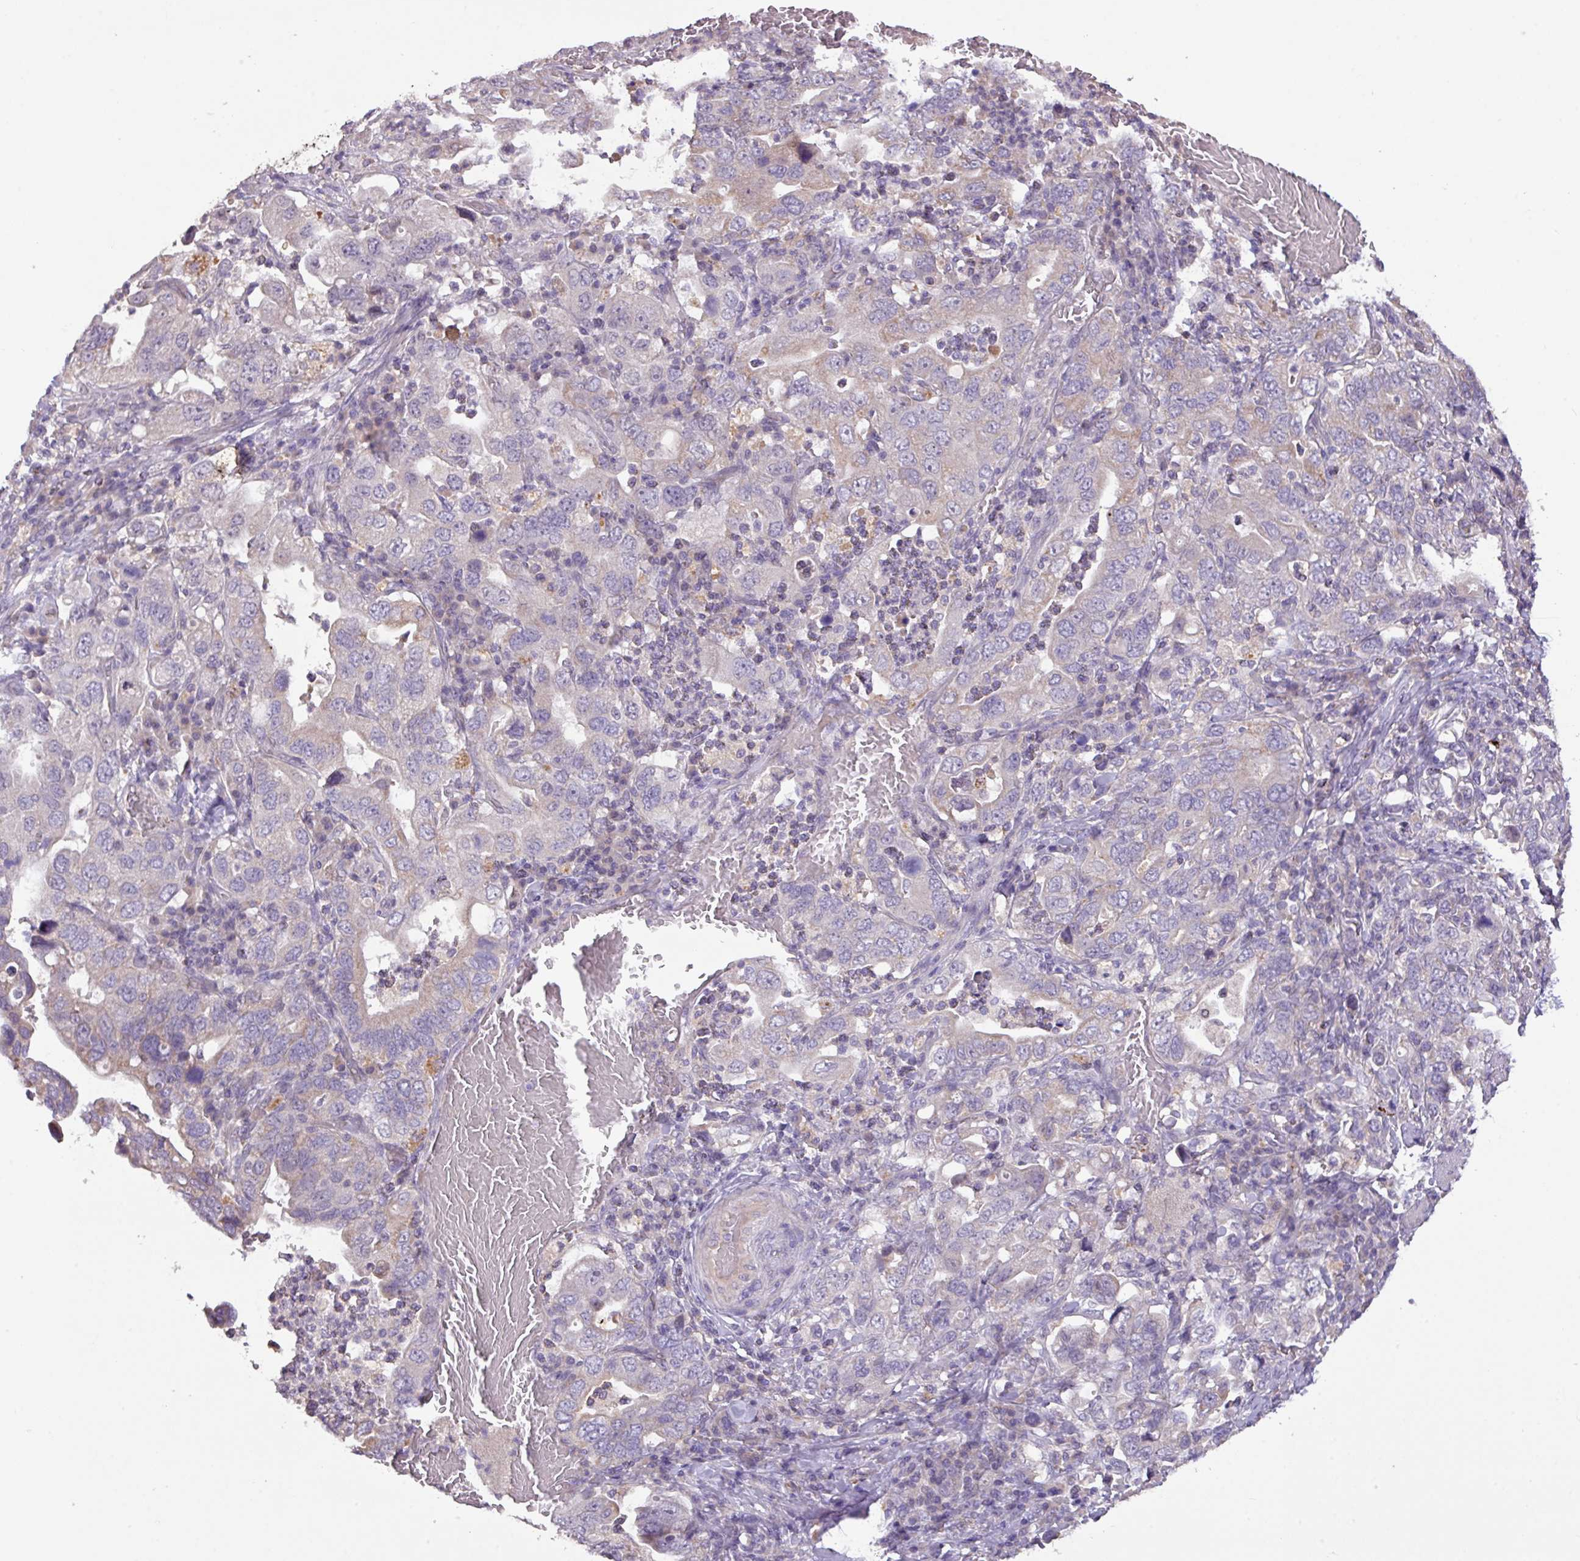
{"staining": {"intensity": "weak", "quantity": "<25%", "location": "cytoplasmic/membranous"}, "tissue": "stomach cancer", "cell_type": "Tumor cells", "image_type": "cancer", "snomed": [{"axis": "morphology", "description": "Adenocarcinoma, NOS"}, {"axis": "topography", "description": "Stomach, upper"}], "caption": "Image shows no significant protein staining in tumor cells of stomach cancer.", "gene": "PRADC1", "patient": {"sex": "male", "age": 62}}